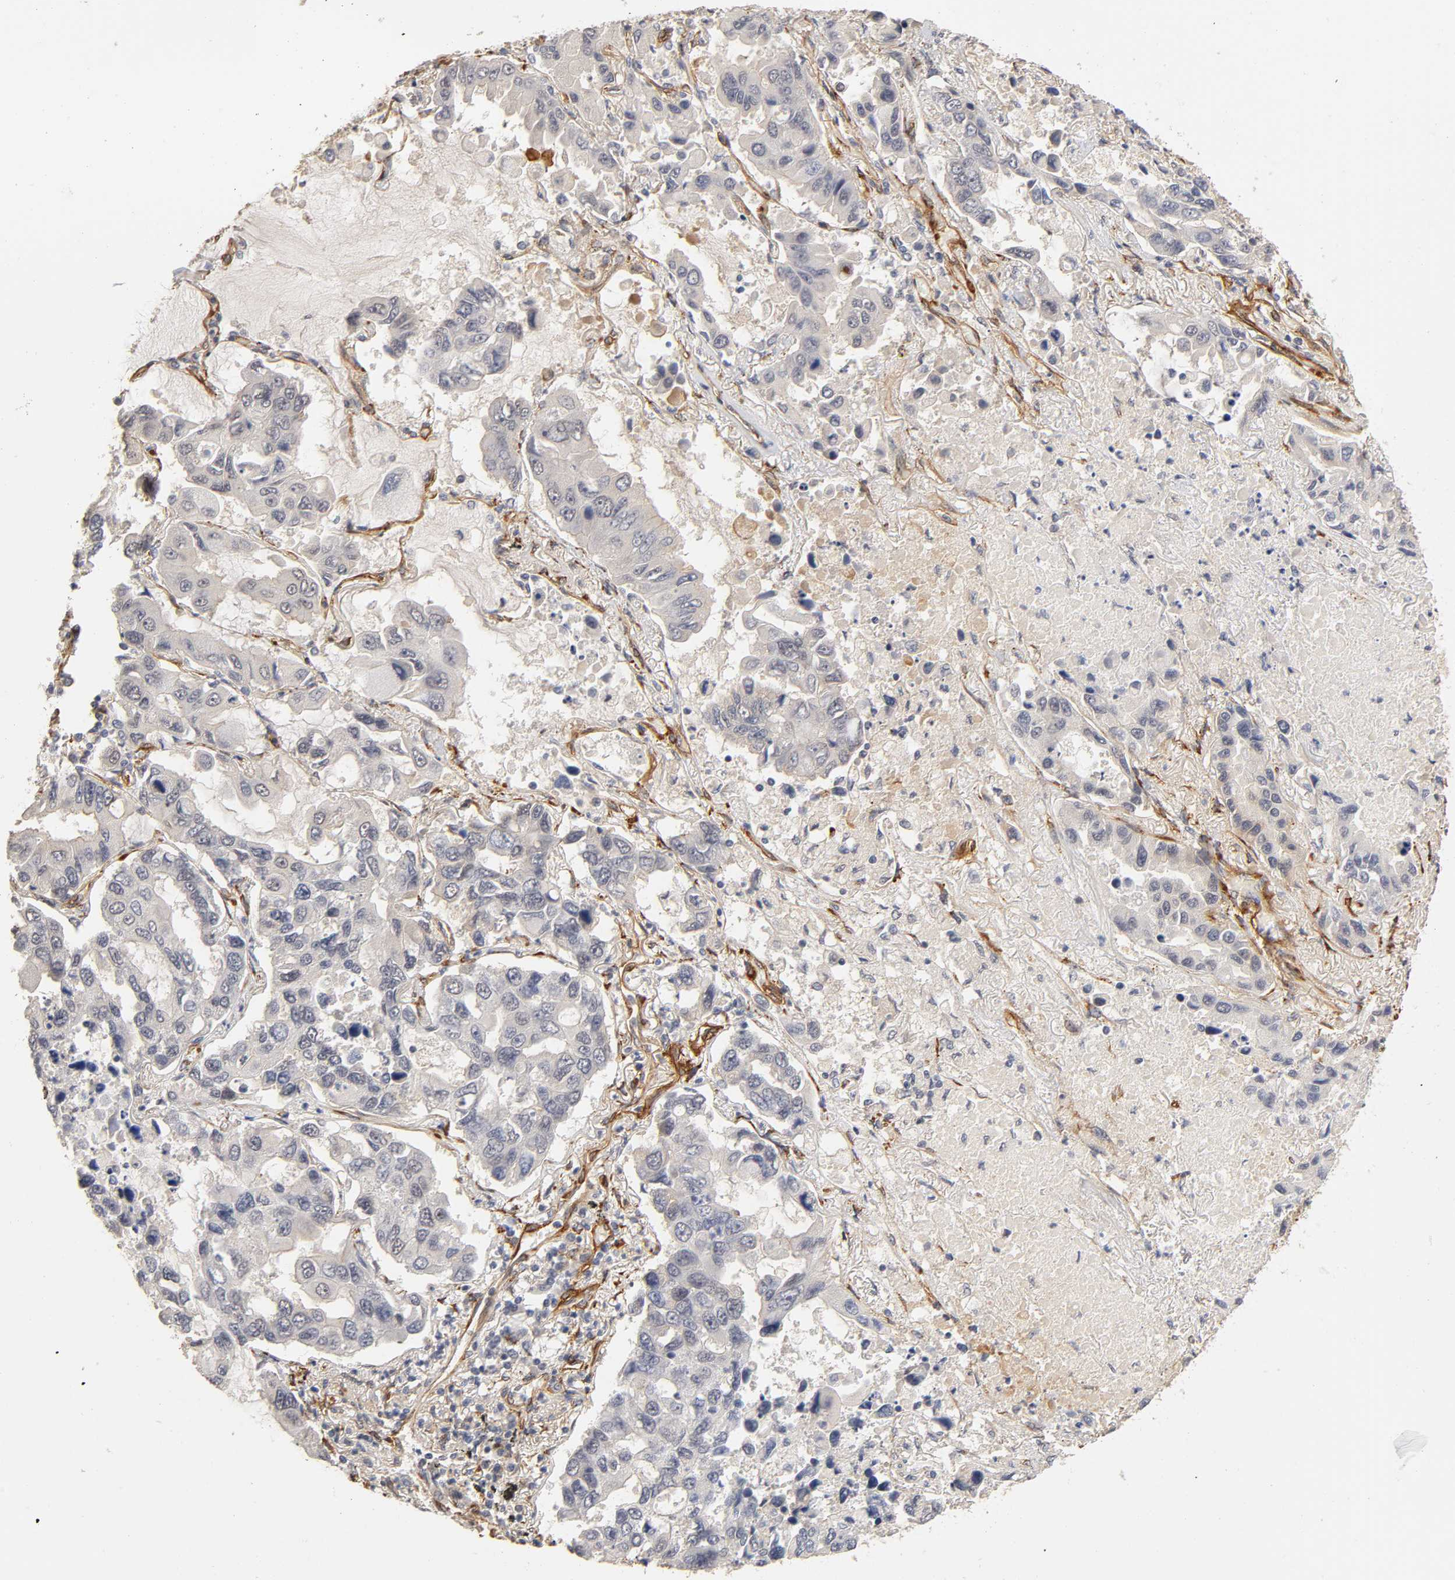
{"staining": {"intensity": "weak", "quantity": "<25%", "location": "cytoplasmic/membranous"}, "tissue": "lung cancer", "cell_type": "Tumor cells", "image_type": "cancer", "snomed": [{"axis": "morphology", "description": "Adenocarcinoma, NOS"}, {"axis": "topography", "description": "Lung"}], "caption": "Tumor cells show no significant protein staining in lung cancer (adenocarcinoma).", "gene": "LAMB1", "patient": {"sex": "male", "age": 64}}